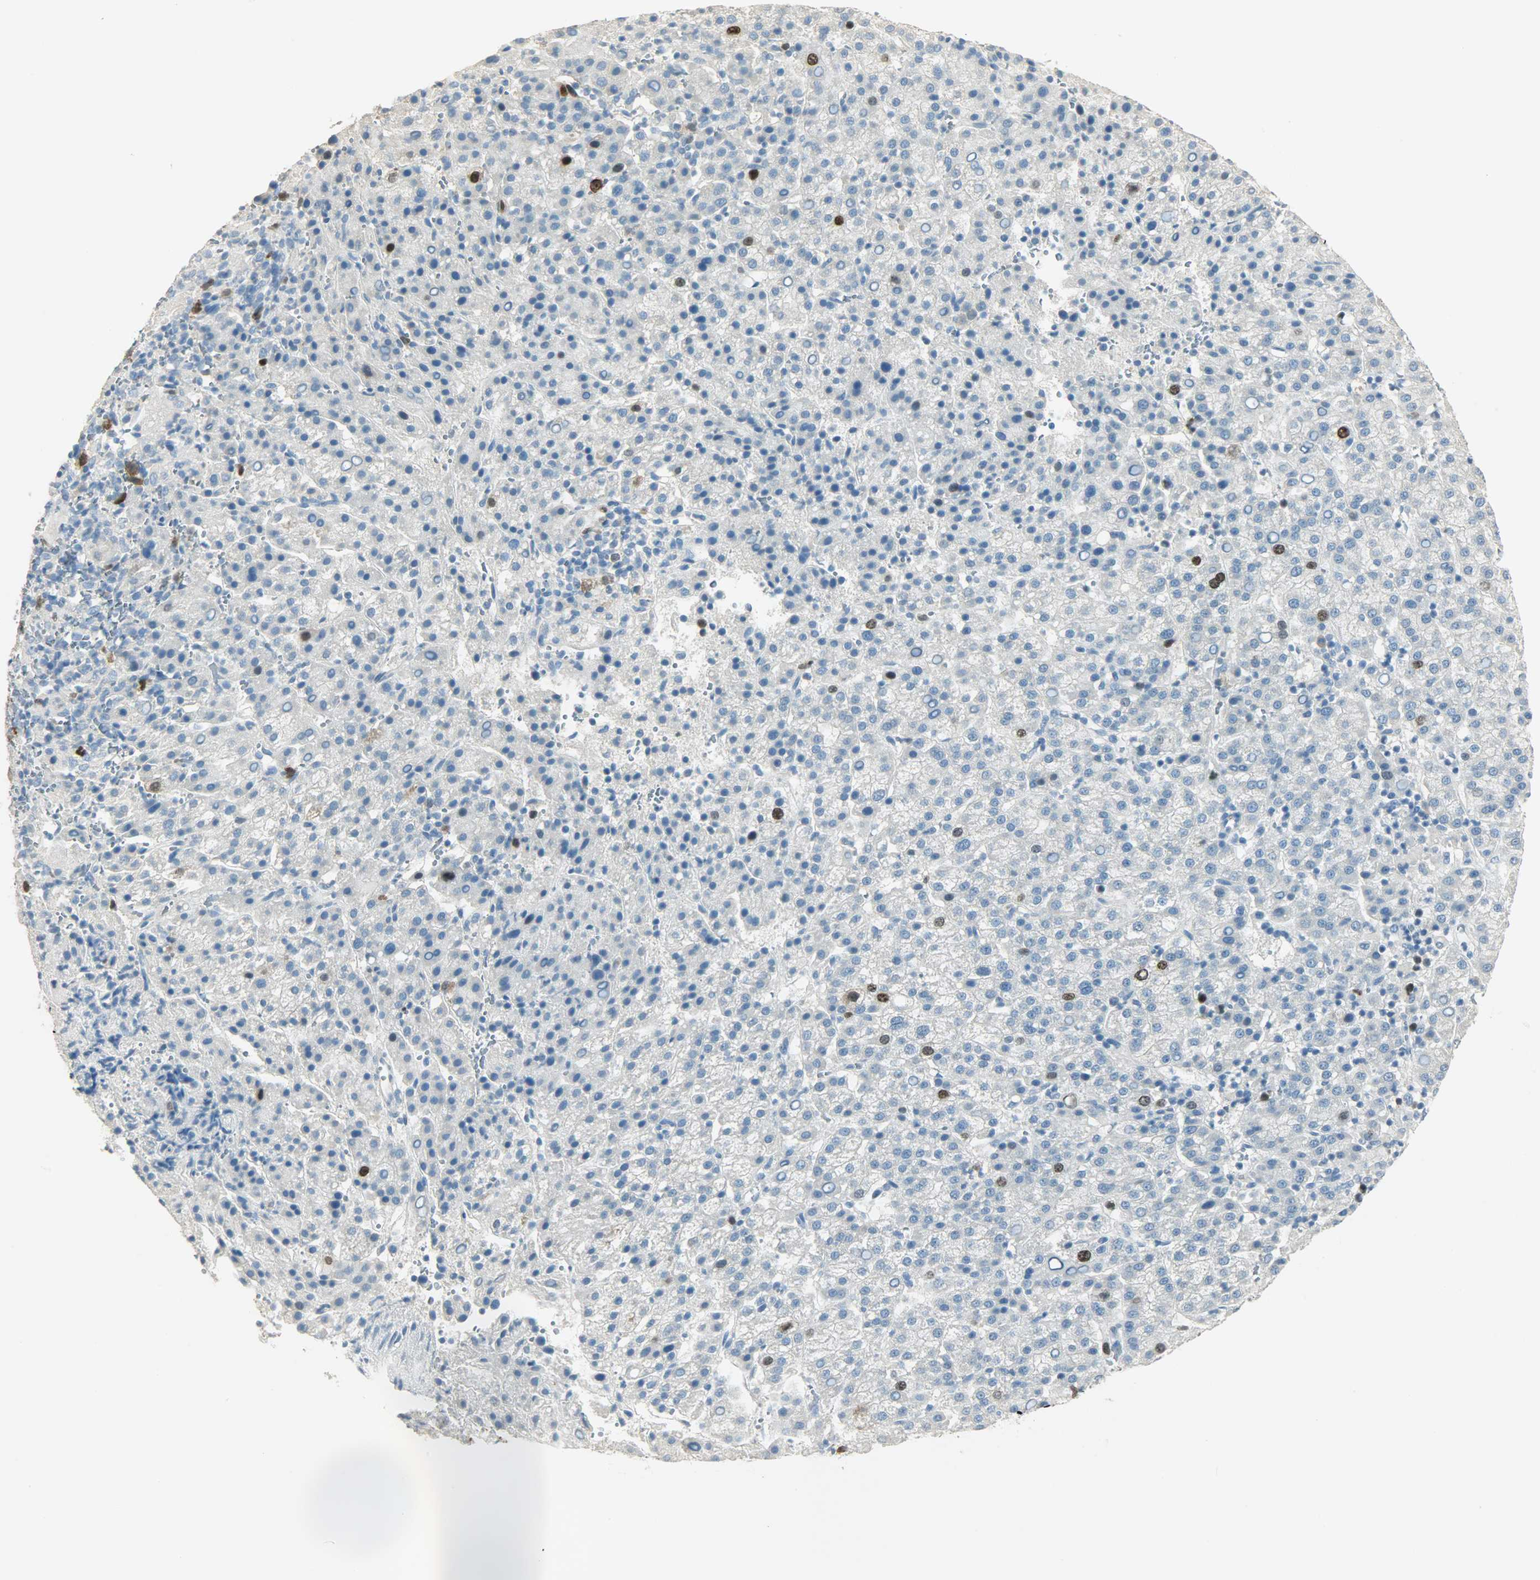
{"staining": {"intensity": "strong", "quantity": "<25%", "location": "nuclear"}, "tissue": "liver cancer", "cell_type": "Tumor cells", "image_type": "cancer", "snomed": [{"axis": "morphology", "description": "Carcinoma, Hepatocellular, NOS"}, {"axis": "topography", "description": "Liver"}], "caption": "This micrograph shows immunohistochemistry (IHC) staining of human liver cancer, with medium strong nuclear positivity in approximately <25% of tumor cells.", "gene": "TPX2", "patient": {"sex": "female", "age": 58}}